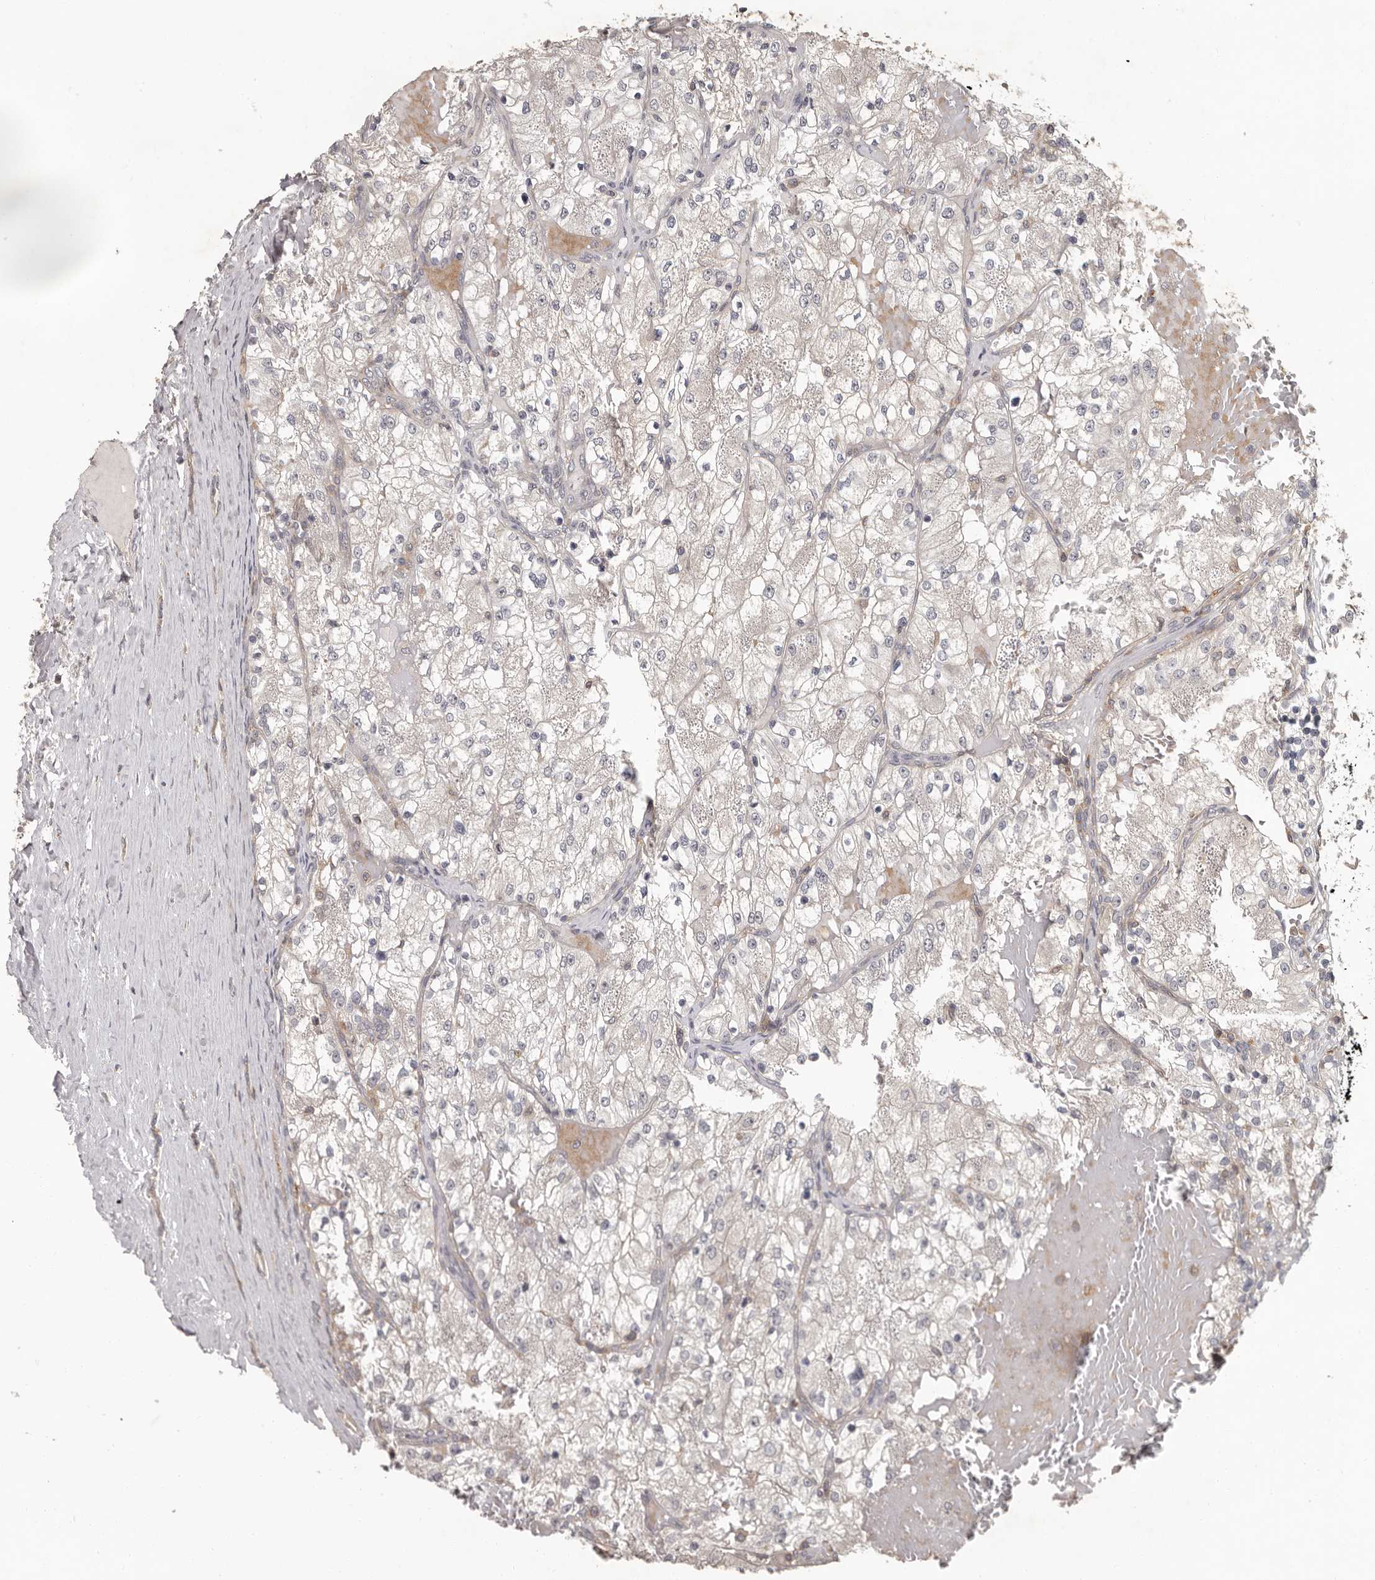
{"staining": {"intensity": "negative", "quantity": "none", "location": "none"}, "tissue": "renal cancer", "cell_type": "Tumor cells", "image_type": "cancer", "snomed": [{"axis": "morphology", "description": "Normal tissue, NOS"}, {"axis": "morphology", "description": "Adenocarcinoma, NOS"}, {"axis": "topography", "description": "Kidney"}], "caption": "This photomicrograph is of renal adenocarcinoma stained with IHC to label a protein in brown with the nuclei are counter-stained blue. There is no positivity in tumor cells.", "gene": "ANKRD44", "patient": {"sex": "male", "age": 68}}